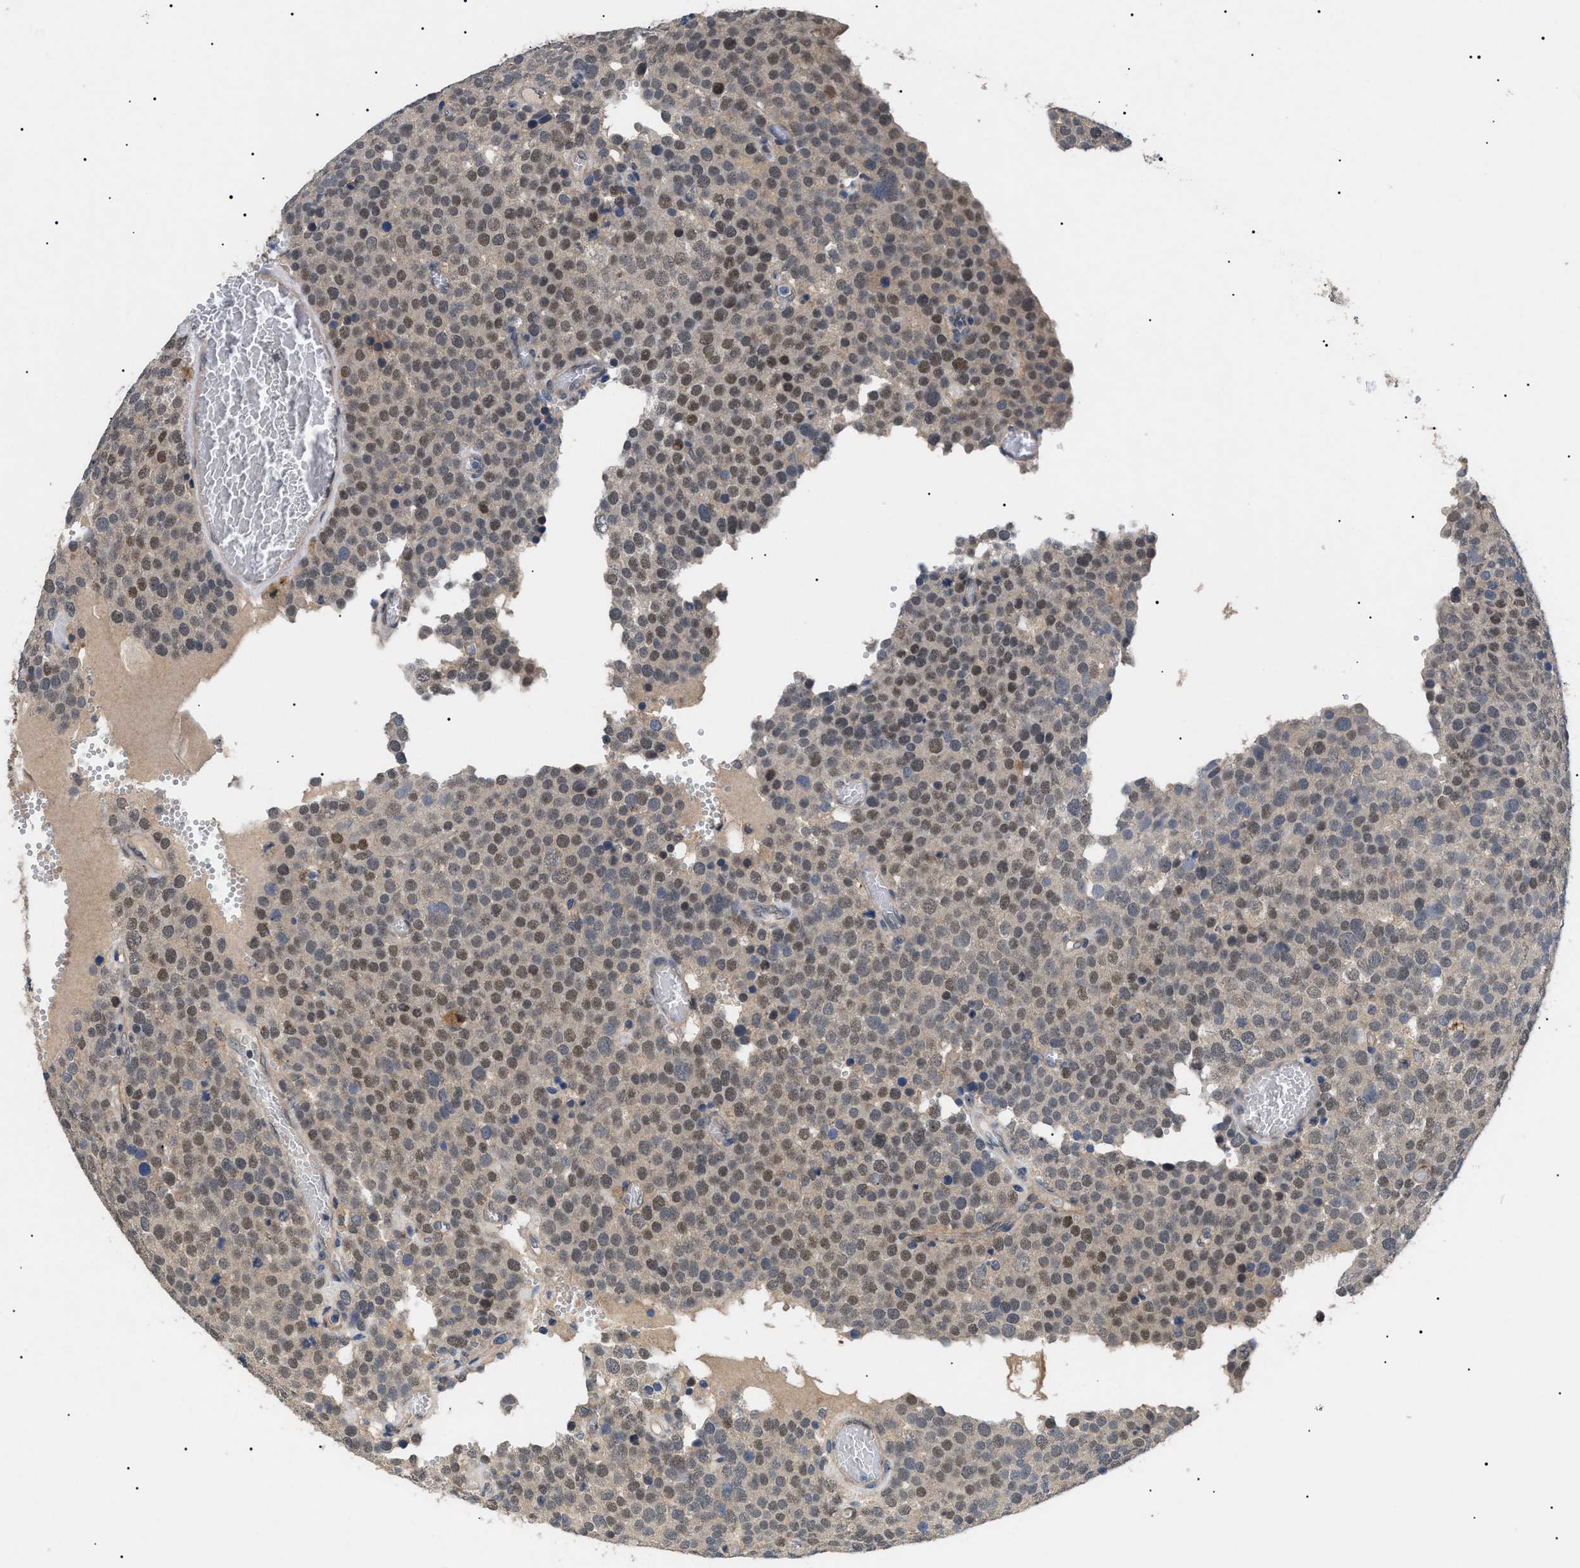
{"staining": {"intensity": "weak", "quantity": ">75%", "location": "nuclear"}, "tissue": "testis cancer", "cell_type": "Tumor cells", "image_type": "cancer", "snomed": [{"axis": "morphology", "description": "Normal tissue, NOS"}, {"axis": "morphology", "description": "Seminoma, NOS"}, {"axis": "topography", "description": "Testis"}], "caption": "Brown immunohistochemical staining in human testis cancer (seminoma) reveals weak nuclear expression in approximately >75% of tumor cells.", "gene": "CRCP", "patient": {"sex": "male", "age": 71}}